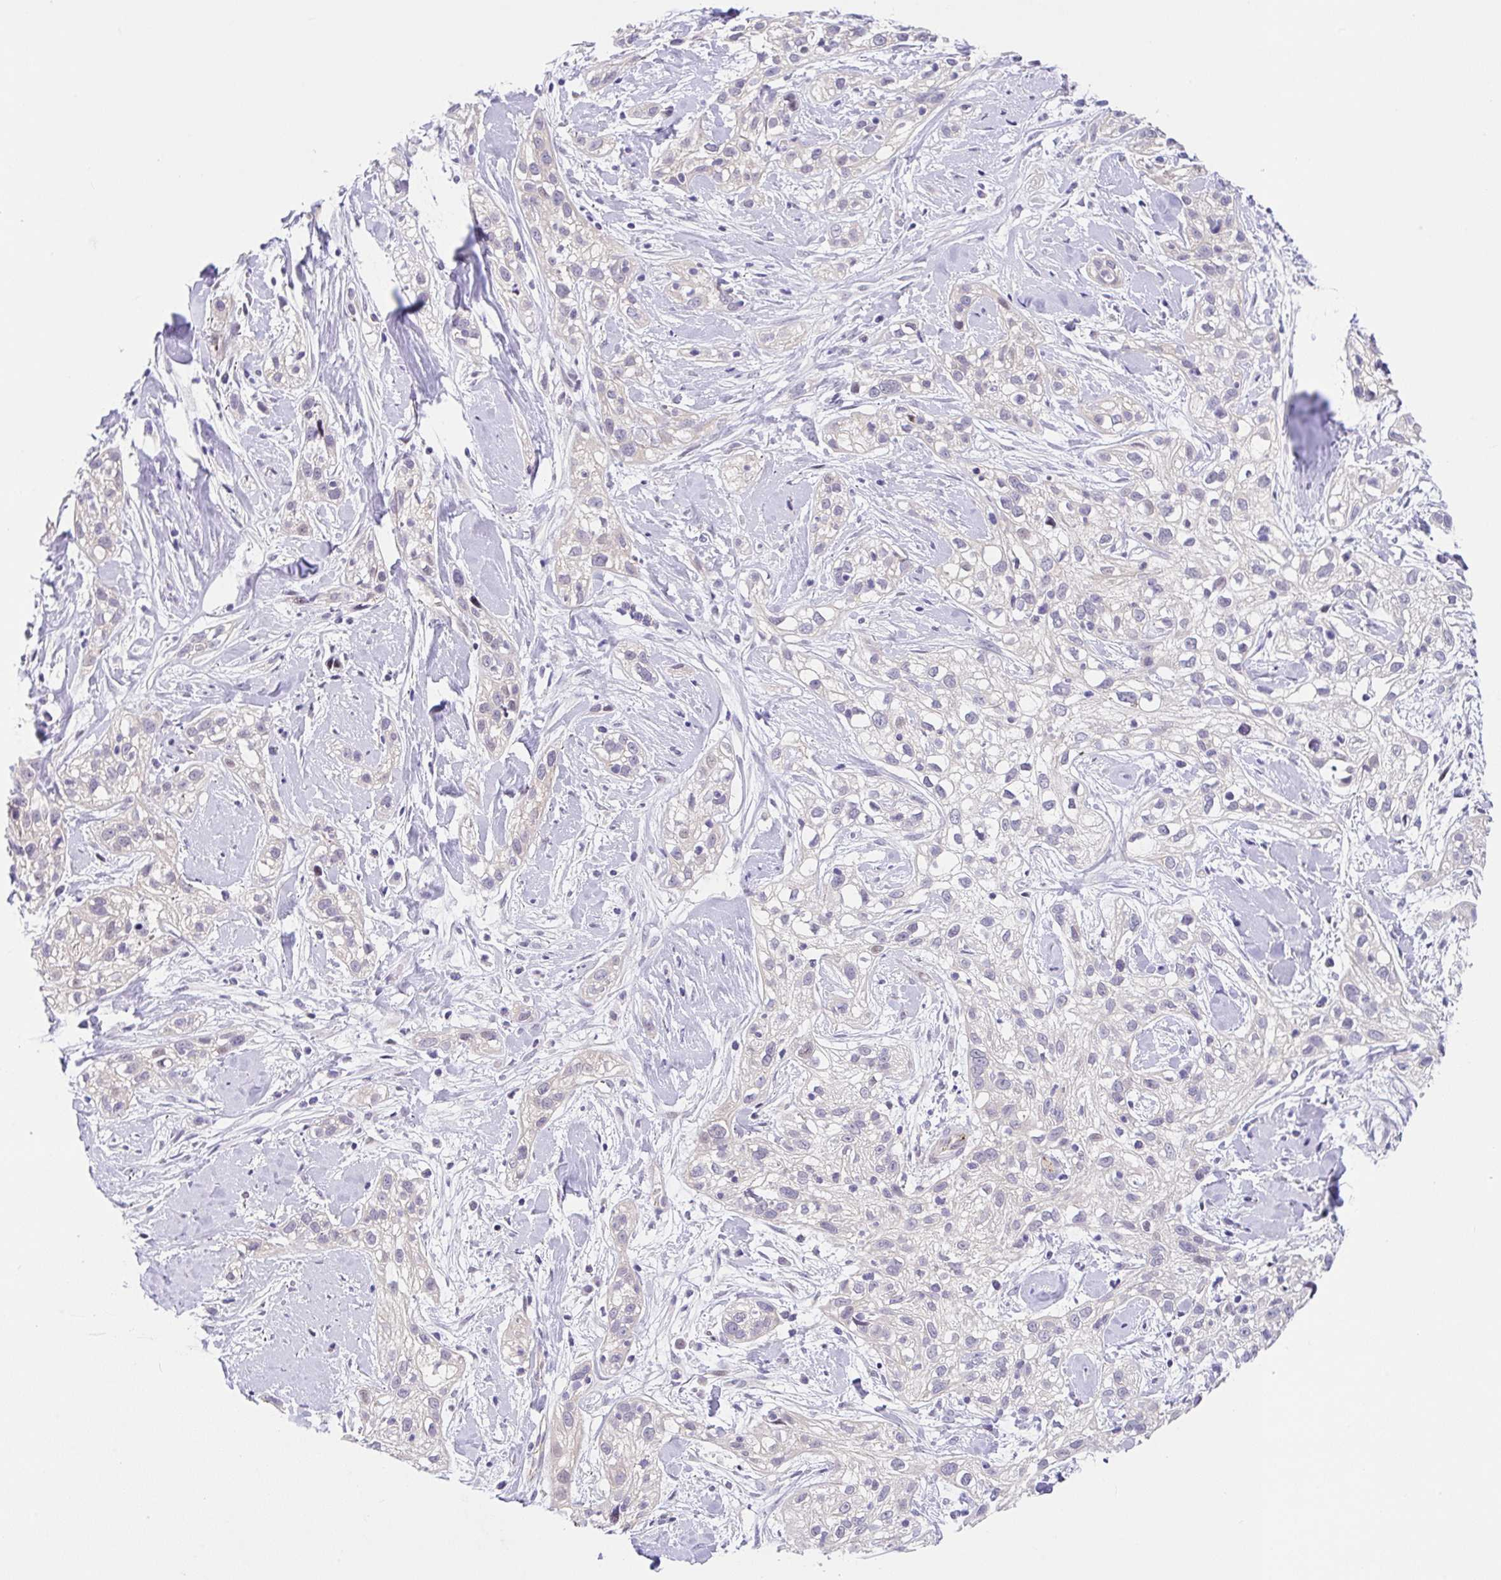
{"staining": {"intensity": "negative", "quantity": "none", "location": "none"}, "tissue": "skin cancer", "cell_type": "Tumor cells", "image_type": "cancer", "snomed": [{"axis": "morphology", "description": "Squamous cell carcinoma, NOS"}, {"axis": "topography", "description": "Skin"}], "caption": "The photomicrograph shows no significant expression in tumor cells of skin cancer.", "gene": "CGNL1", "patient": {"sex": "male", "age": 82}}